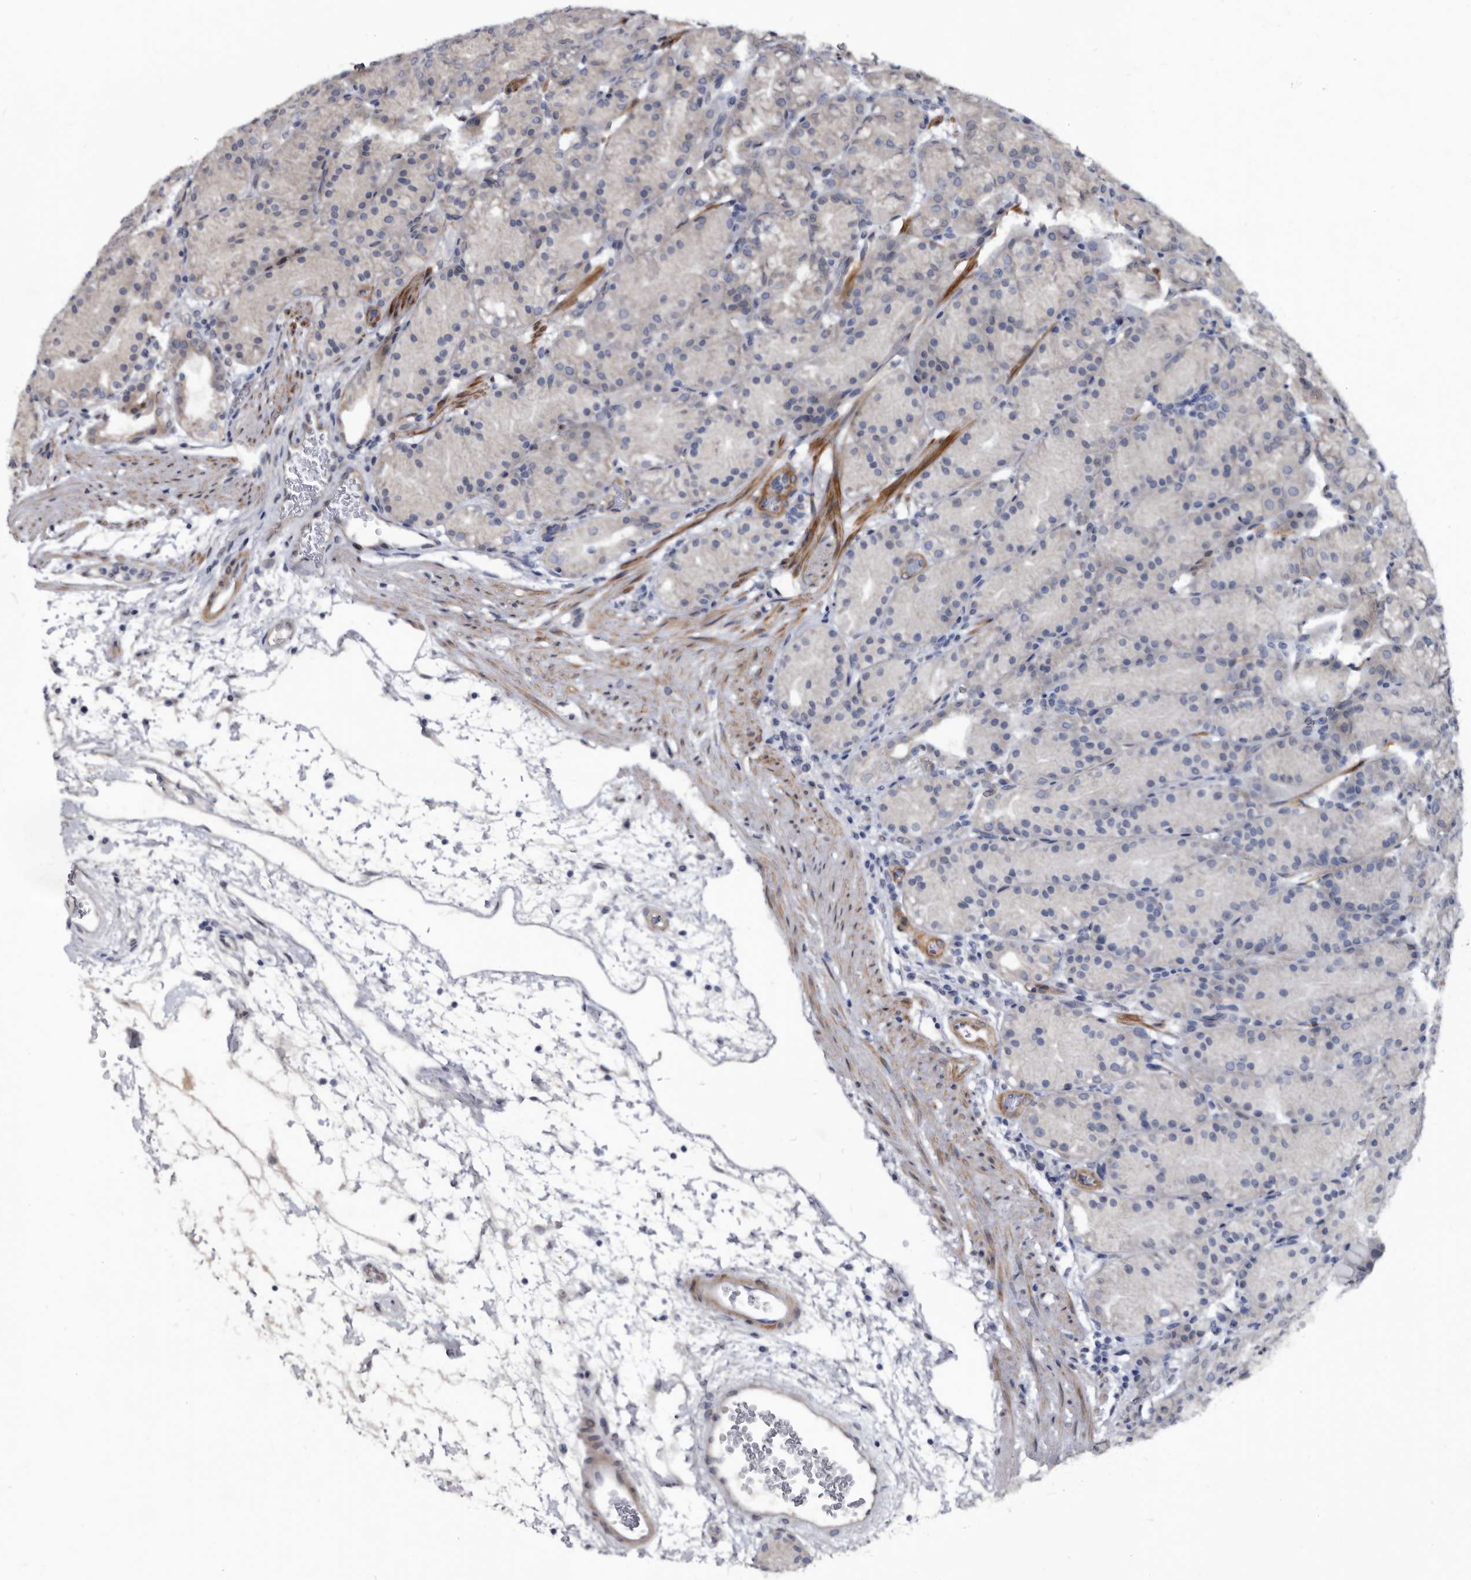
{"staining": {"intensity": "negative", "quantity": "none", "location": "none"}, "tissue": "stomach", "cell_type": "Glandular cells", "image_type": "normal", "snomed": [{"axis": "morphology", "description": "Normal tissue, NOS"}, {"axis": "topography", "description": "Stomach, upper"}], "caption": "Protein analysis of normal stomach displays no significant staining in glandular cells. The staining was performed using DAB to visualize the protein expression in brown, while the nuclei were stained in blue with hematoxylin (Magnification: 20x).", "gene": "PROM1", "patient": {"sex": "male", "age": 48}}